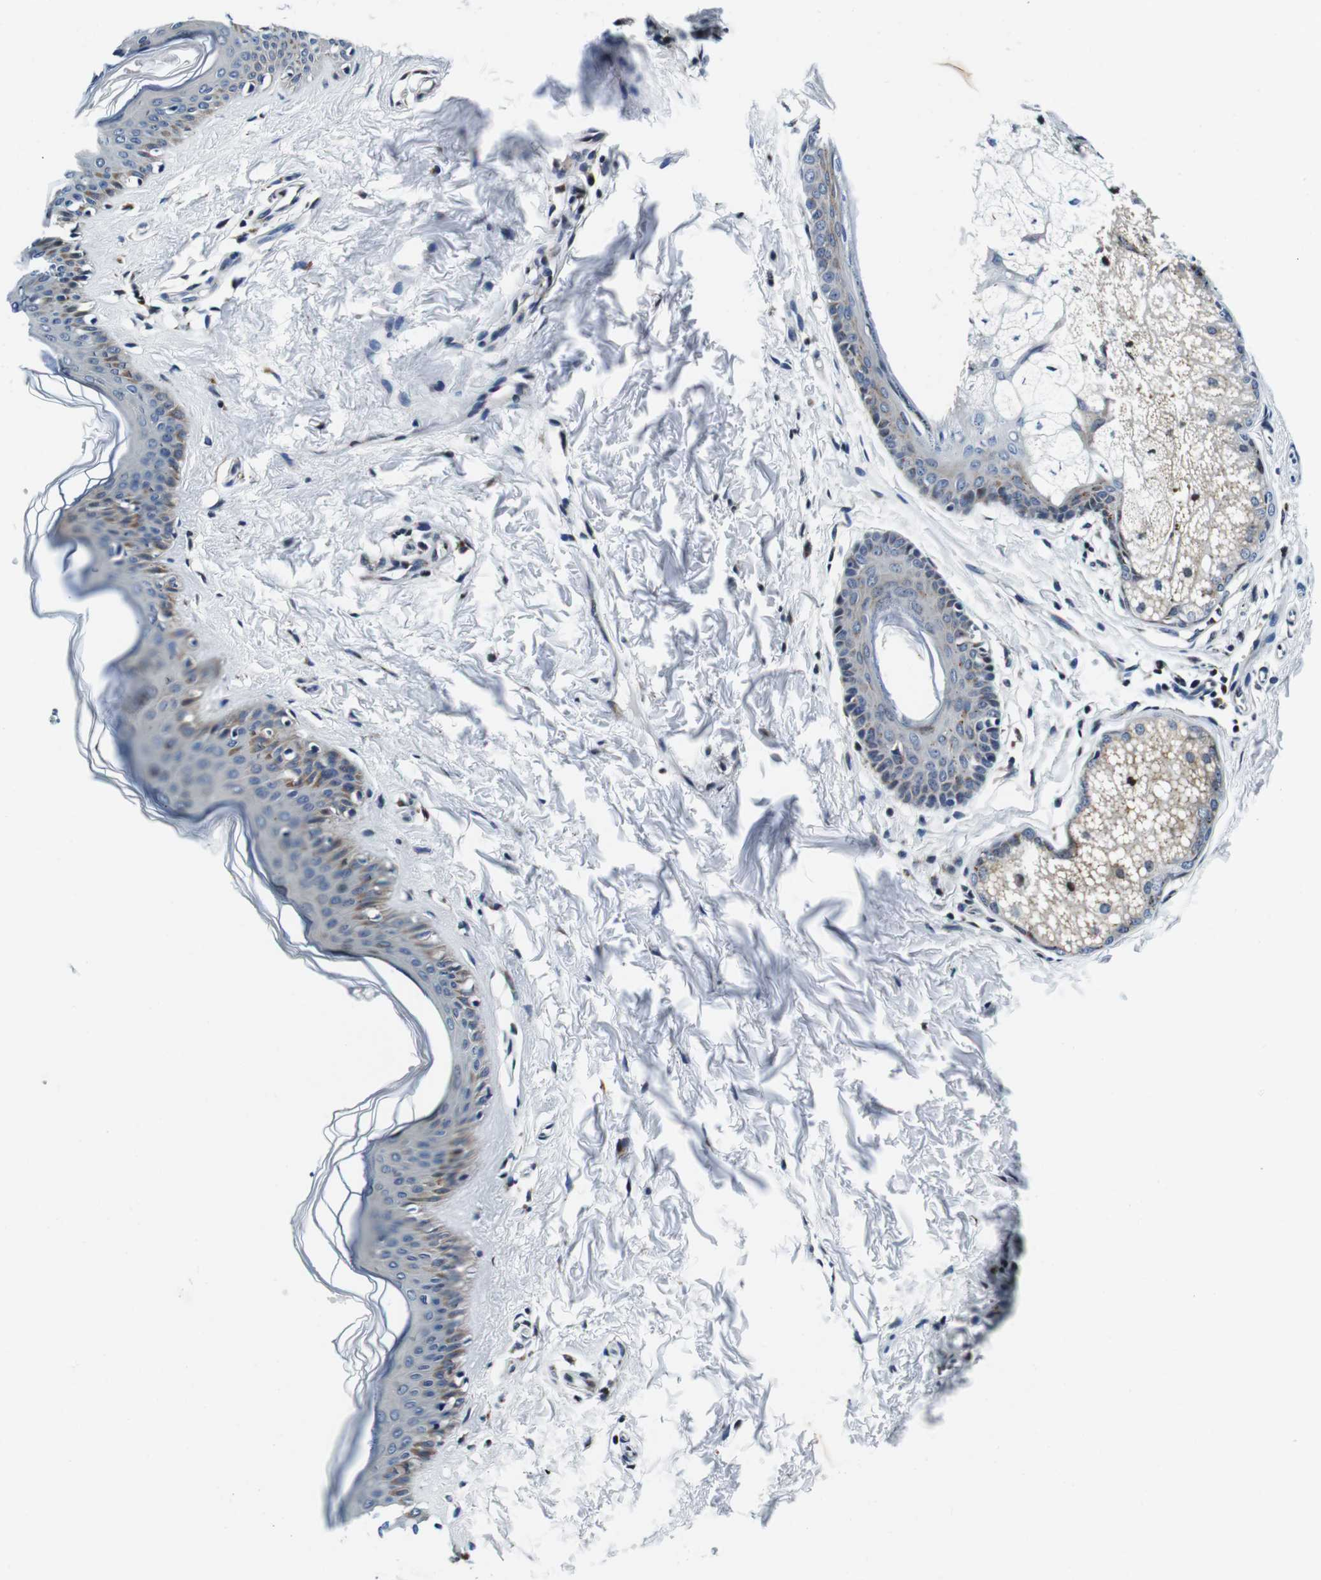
{"staining": {"intensity": "negative", "quantity": "none", "location": "none"}, "tissue": "skin", "cell_type": "Fibroblasts", "image_type": "normal", "snomed": [{"axis": "morphology", "description": "Normal tissue, NOS"}, {"axis": "topography", "description": "Skin"}], "caption": "Immunohistochemical staining of benign skin reveals no significant positivity in fibroblasts. The staining is performed using DAB brown chromogen with nuclei counter-stained in using hematoxylin.", "gene": "FAR2", "patient": {"sex": "female", "age": 41}}